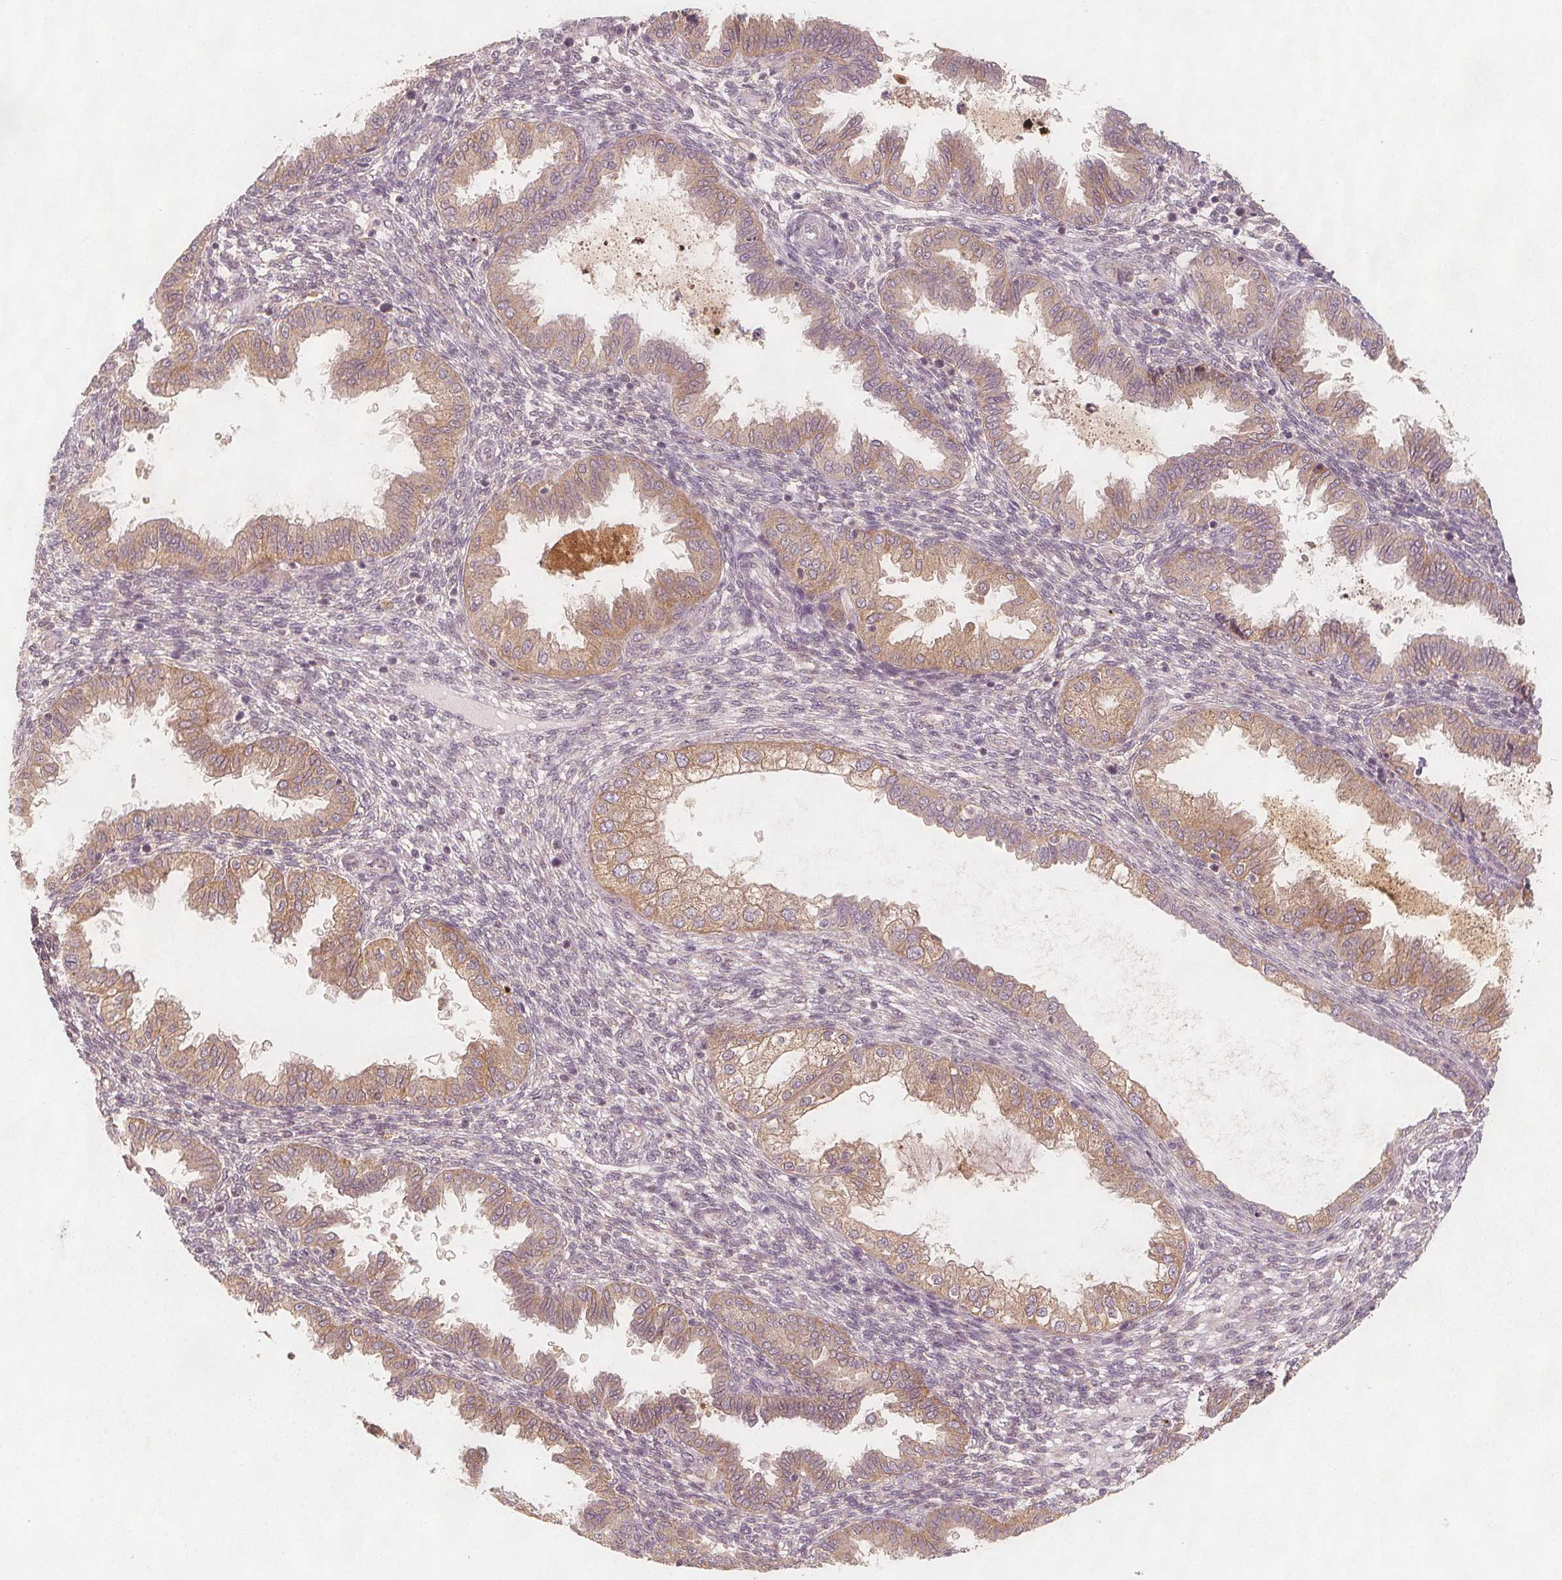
{"staining": {"intensity": "negative", "quantity": "none", "location": "none"}, "tissue": "endometrium", "cell_type": "Cells in endometrial stroma", "image_type": "normal", "snomed": [{"axis": "morphology", "description": "Normal tissue, NOS"}, {"axis": "topography", "description": "Endometrium"}], "caption": "Histopathology image shows no protein expression in cells in endometrial stroma of benign endometrium.", "gene": "NCSTN", "patient": {"sex": "female", "age": 33}}